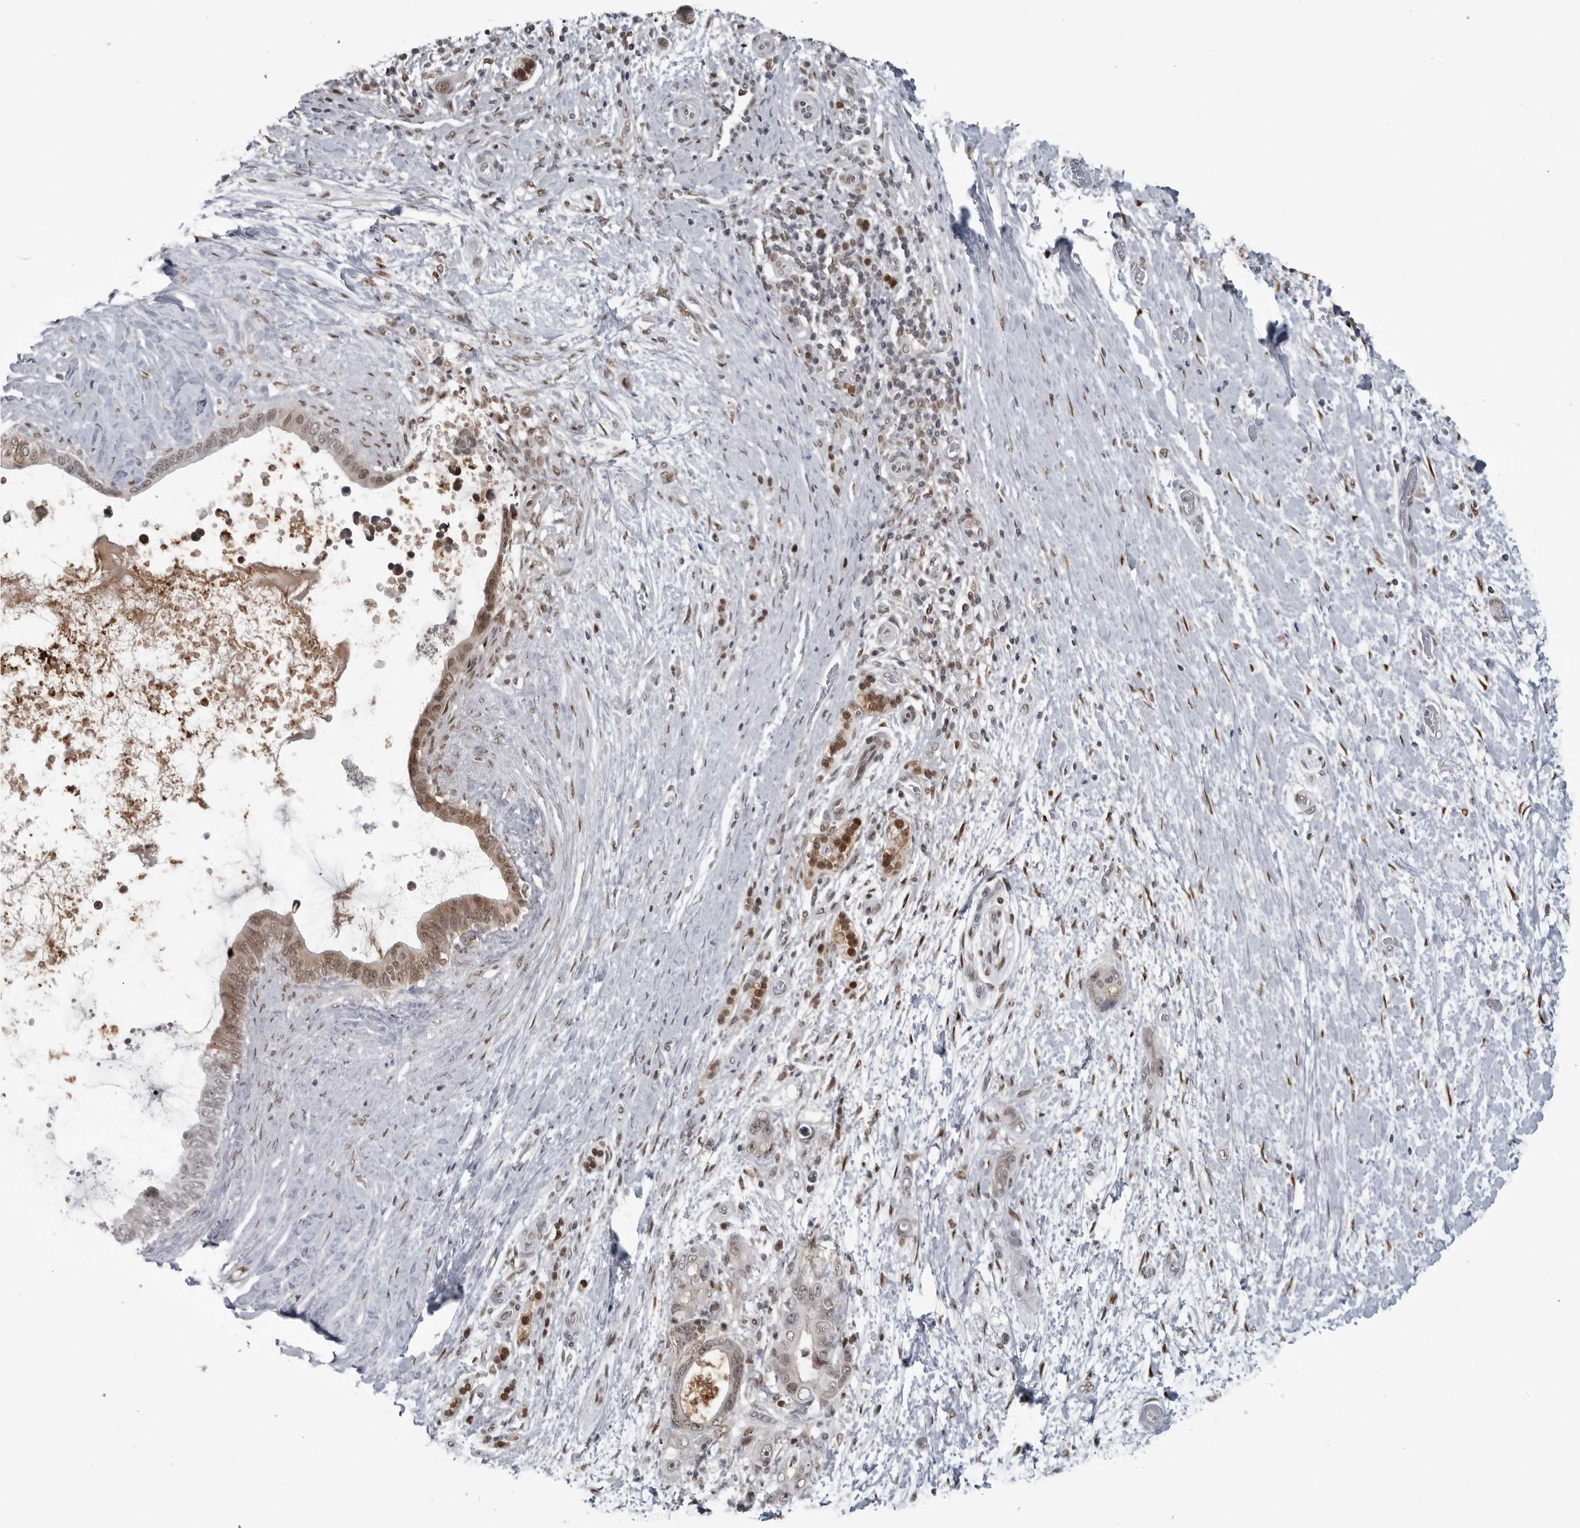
{"staining": {"intensity": "weak", "quantity": ">75%", "location": "nuclear"}, "tissue": "pancreatic cancer", "cell_type": "Tumor cells", "image_type": "cancer", "snomed": [{"axis": "morphology", "description": "Adenocarcinoma, NOS"}, {"axis": "topography", "description": "Pancreas"}], "caption": "Immunohistochemical staining of pancreatic adenocarcinoma displays weak nuclear protein positivity in about >75% of tumor cells.", "gene": "C8orf58", "patient": {"sex": "female", "age": 72}}